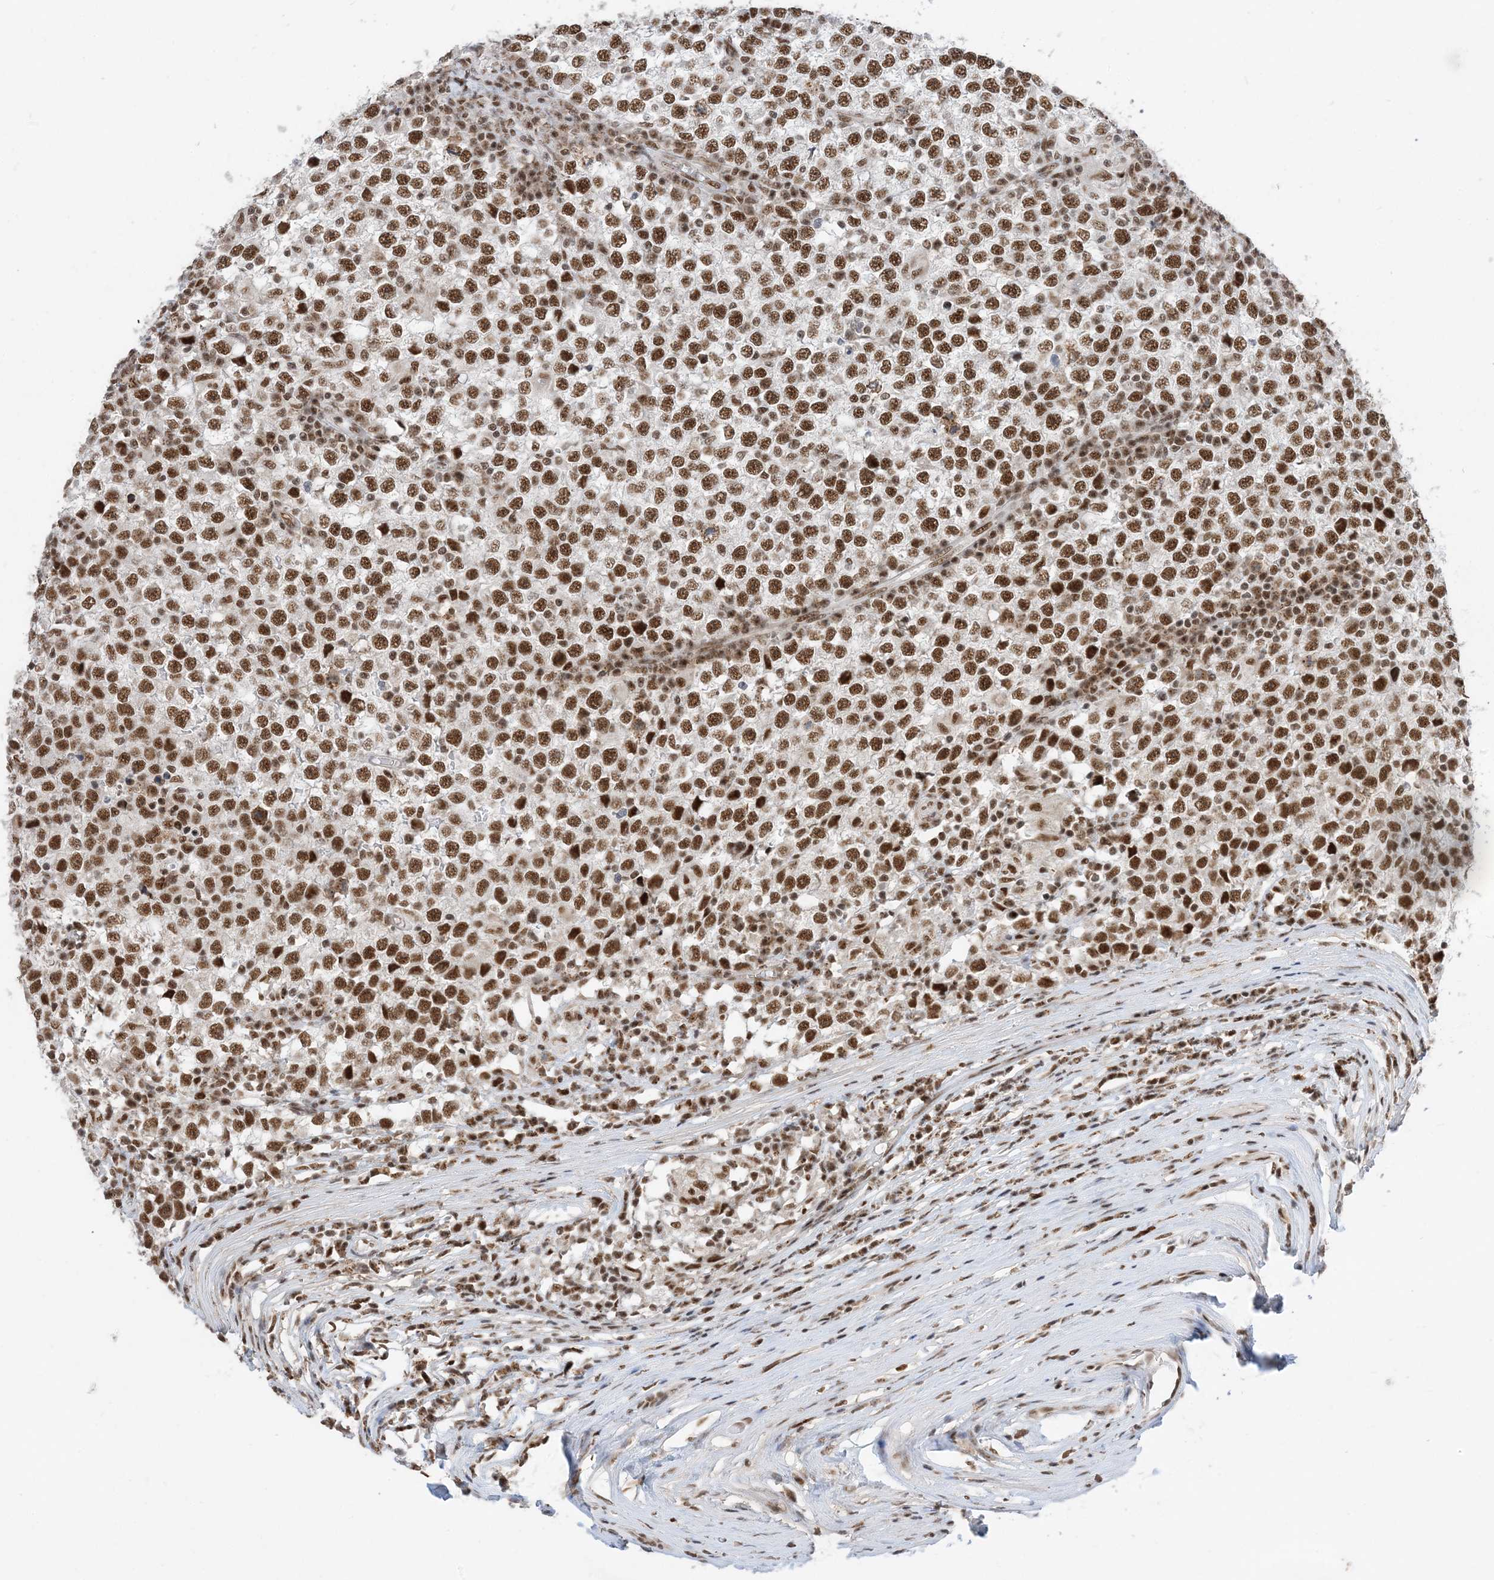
{"staining": {"intensity": "strong", "quantity": ">75%", "location": "nuclear"}, "tissue": "testis cancer", "cell_type": "Tumor cells", "image_type": "cancer", "snomed": [{"axis": "morphology", "description": "Seminoma, NOS"}, {"axis": "topography", "description": "Testis"}], "caption": "This is an image of IHC staining of seminoma (testis), which shows strong positivity in the nuclear of tumor cells.", "gene": "SF3A3", "patient": {"sex": "male", "age": 65}}